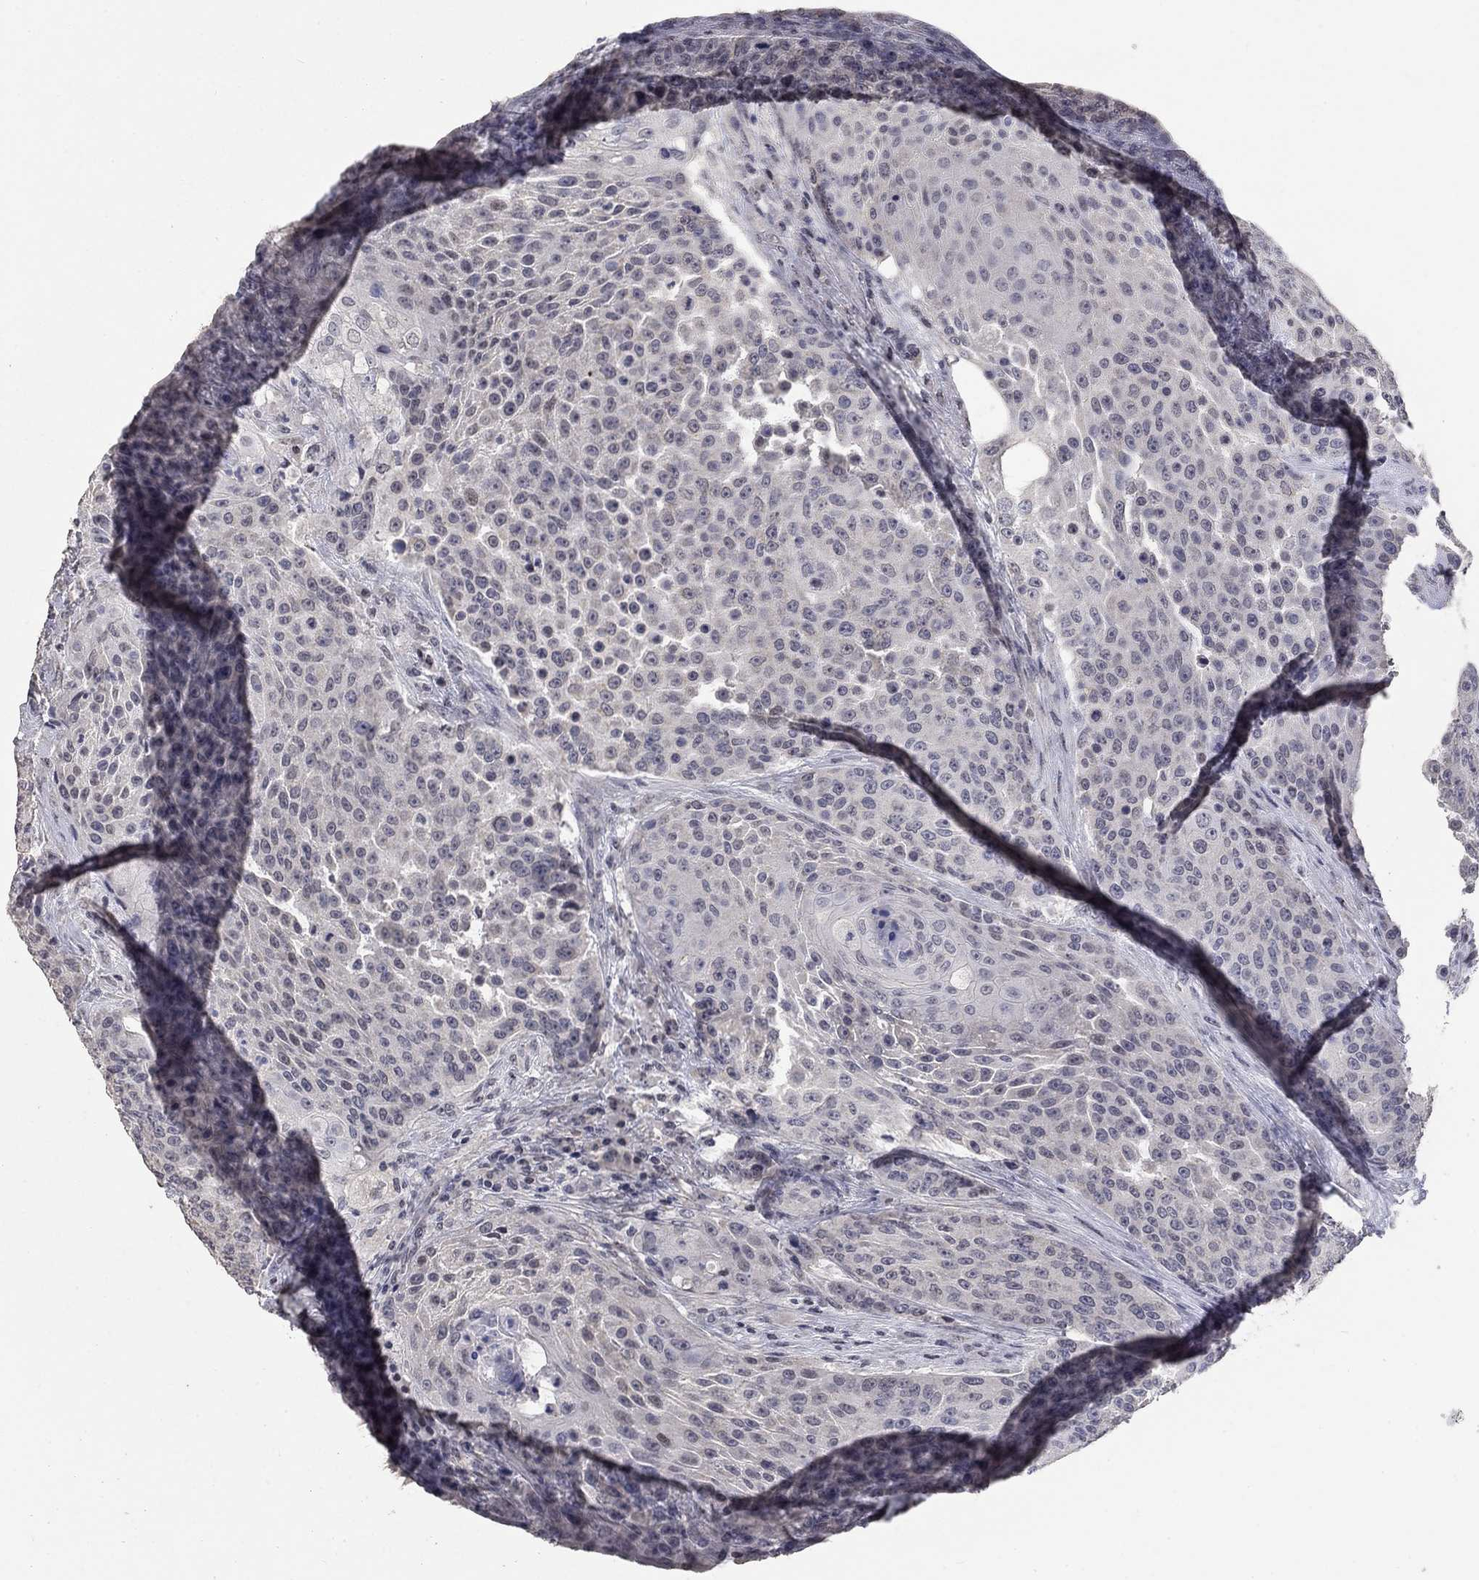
{"staining": {"intensity": "negative", "quantity": "none", "location": "none"}, "tissue": "urothelial cancer", "cell_type": "Tumor cells", "image_type": "cancer", "snomed": [{"axis": "morphology", "description": "Urothelial carcinoma, High grade"}, {"axis": "topography", "description": "Urinary bladder"}], "caption": "Immunohistochemical staining of urothelial carcinoma (high-grade) displays no significant expression in tumor cells. Brightfield microscopy of immunohistochemistry stained with DAB (3,3'-diaminobenzidine) (brown) and hematoxylin (blue), captured at high magnification.", "gene": "SPATA33", "patient": {"sex": "female", "age": 63}}